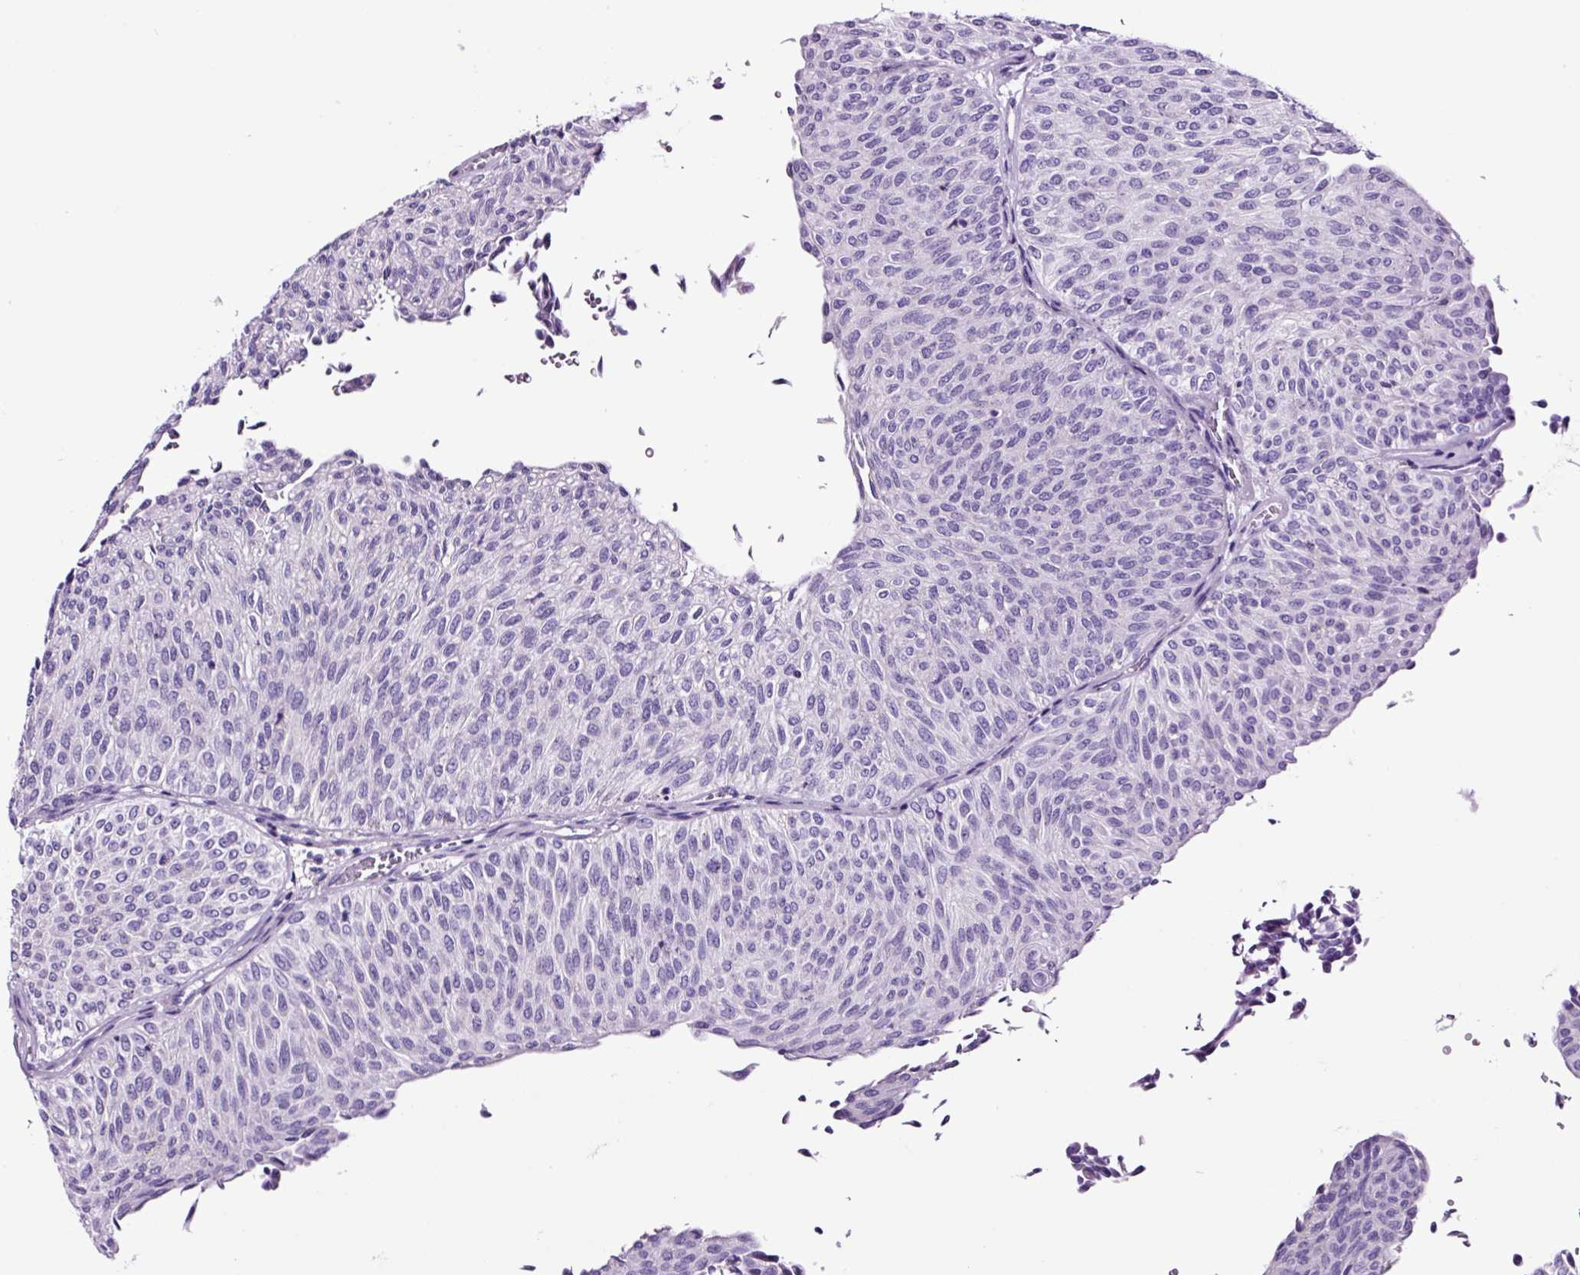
{"staining": {"intensity": "negative", "quantity": "none", "location": "none"}, "tissue": "urothelial cancer", "cell_type": "Tumor cells", "image_type": "cancer", "snomed": [{"axis": "morphology", "description": "Urothelial carcinoma, Low grade"}, {"axis": "topography", "description": "Urinary bladder"}], "caption": "IHC micrograph of urothelial cancer stained for a protein (brown), which exhibits no staining in tumor cells.", "gene": "FBXL7", "patient": {"sex": "male", "age": 78}}